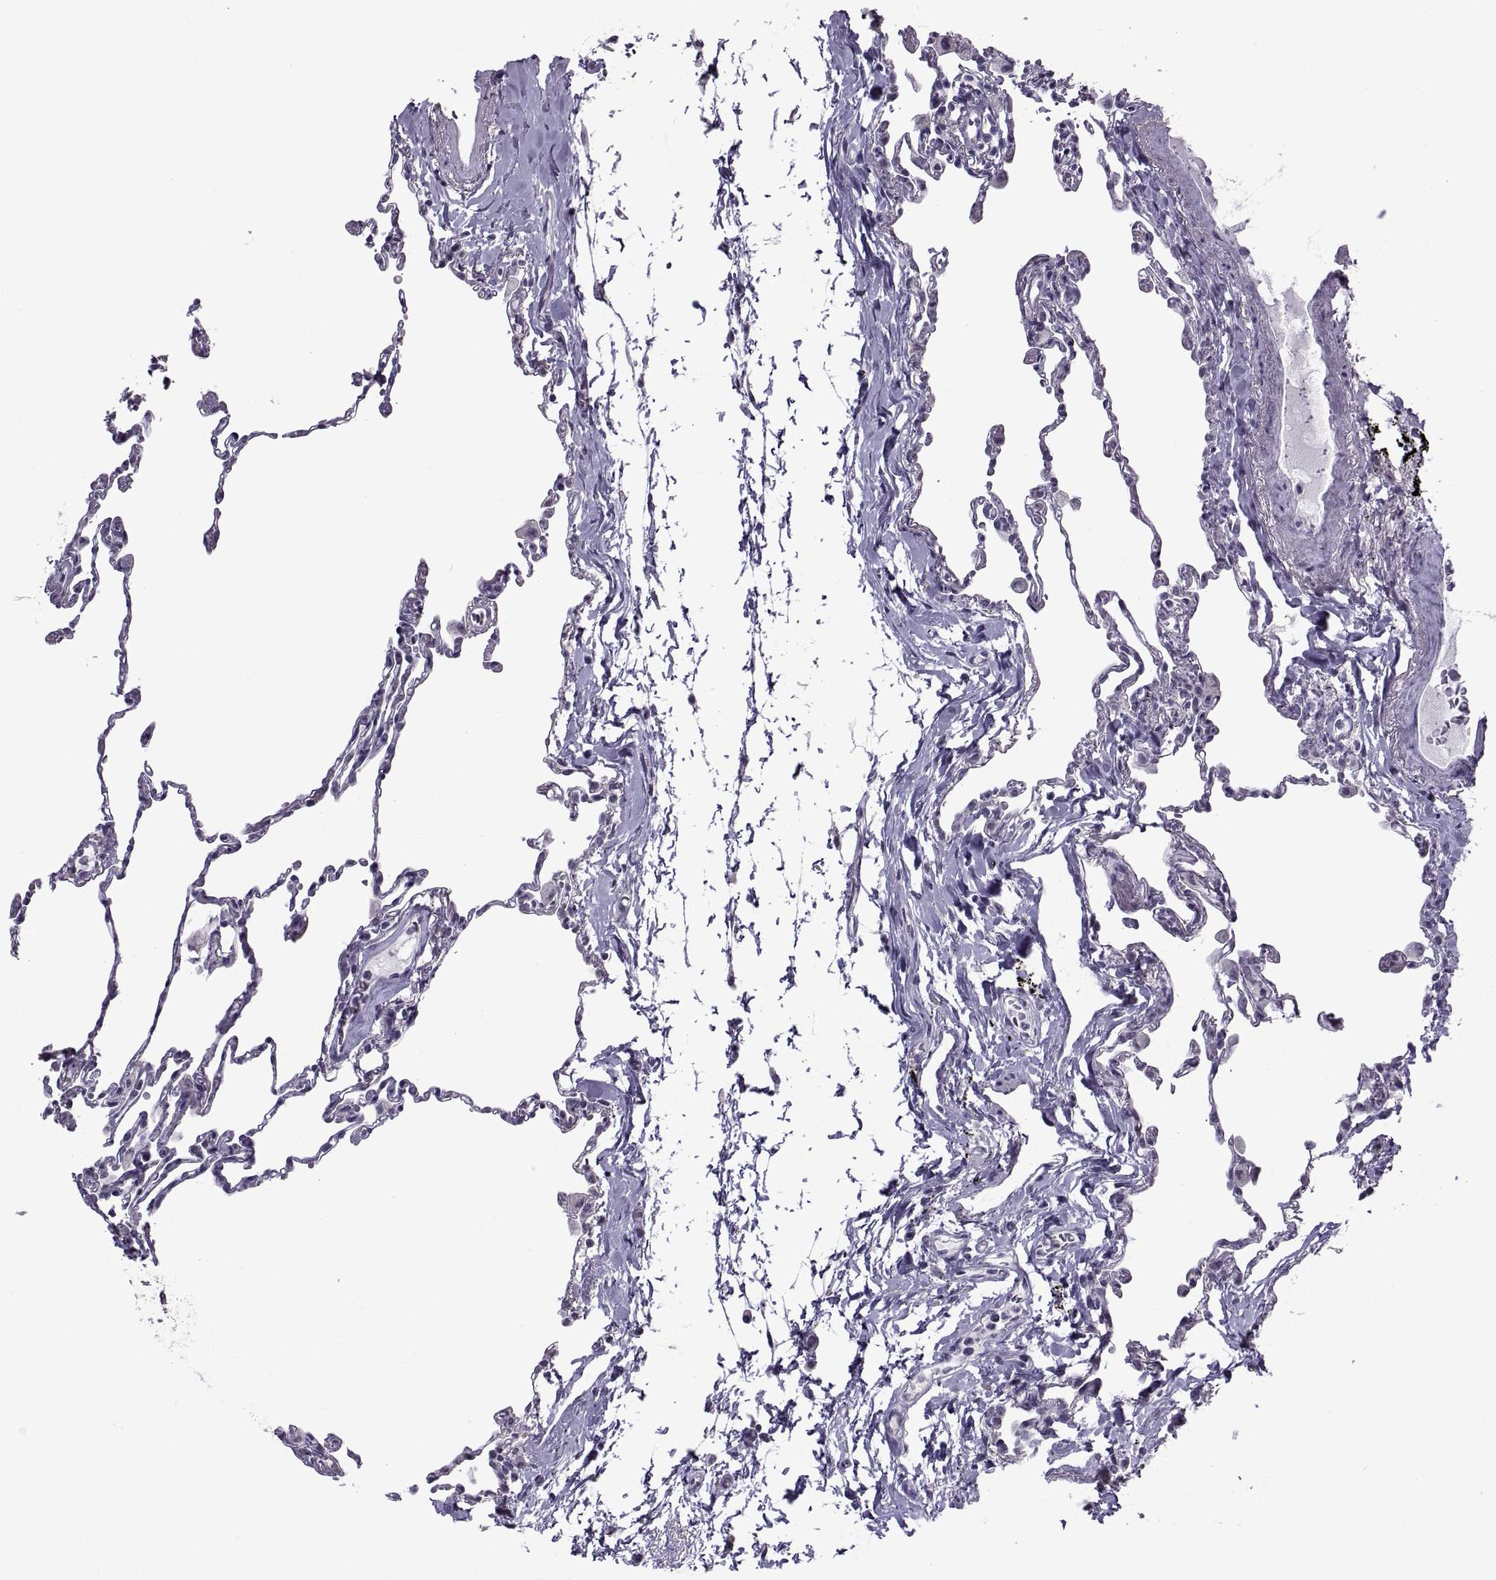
{"staining": {"intensity": "negative", "quantity": "none", "location": "none"}, "tissue": "lung", "cell_type": "Alveolar cells", "image_type": "normal", "snomed": [{"axis": "morphology", "description": "Normal tissue, NOS"}, {"axis": "topography", "description": "Lung"}], "caption": "Protein analysis of normal lung exhibits no significant staining in alveolar cells.", "gene": "ASIC2", "patient": {"sex": "female", "age": 57}}